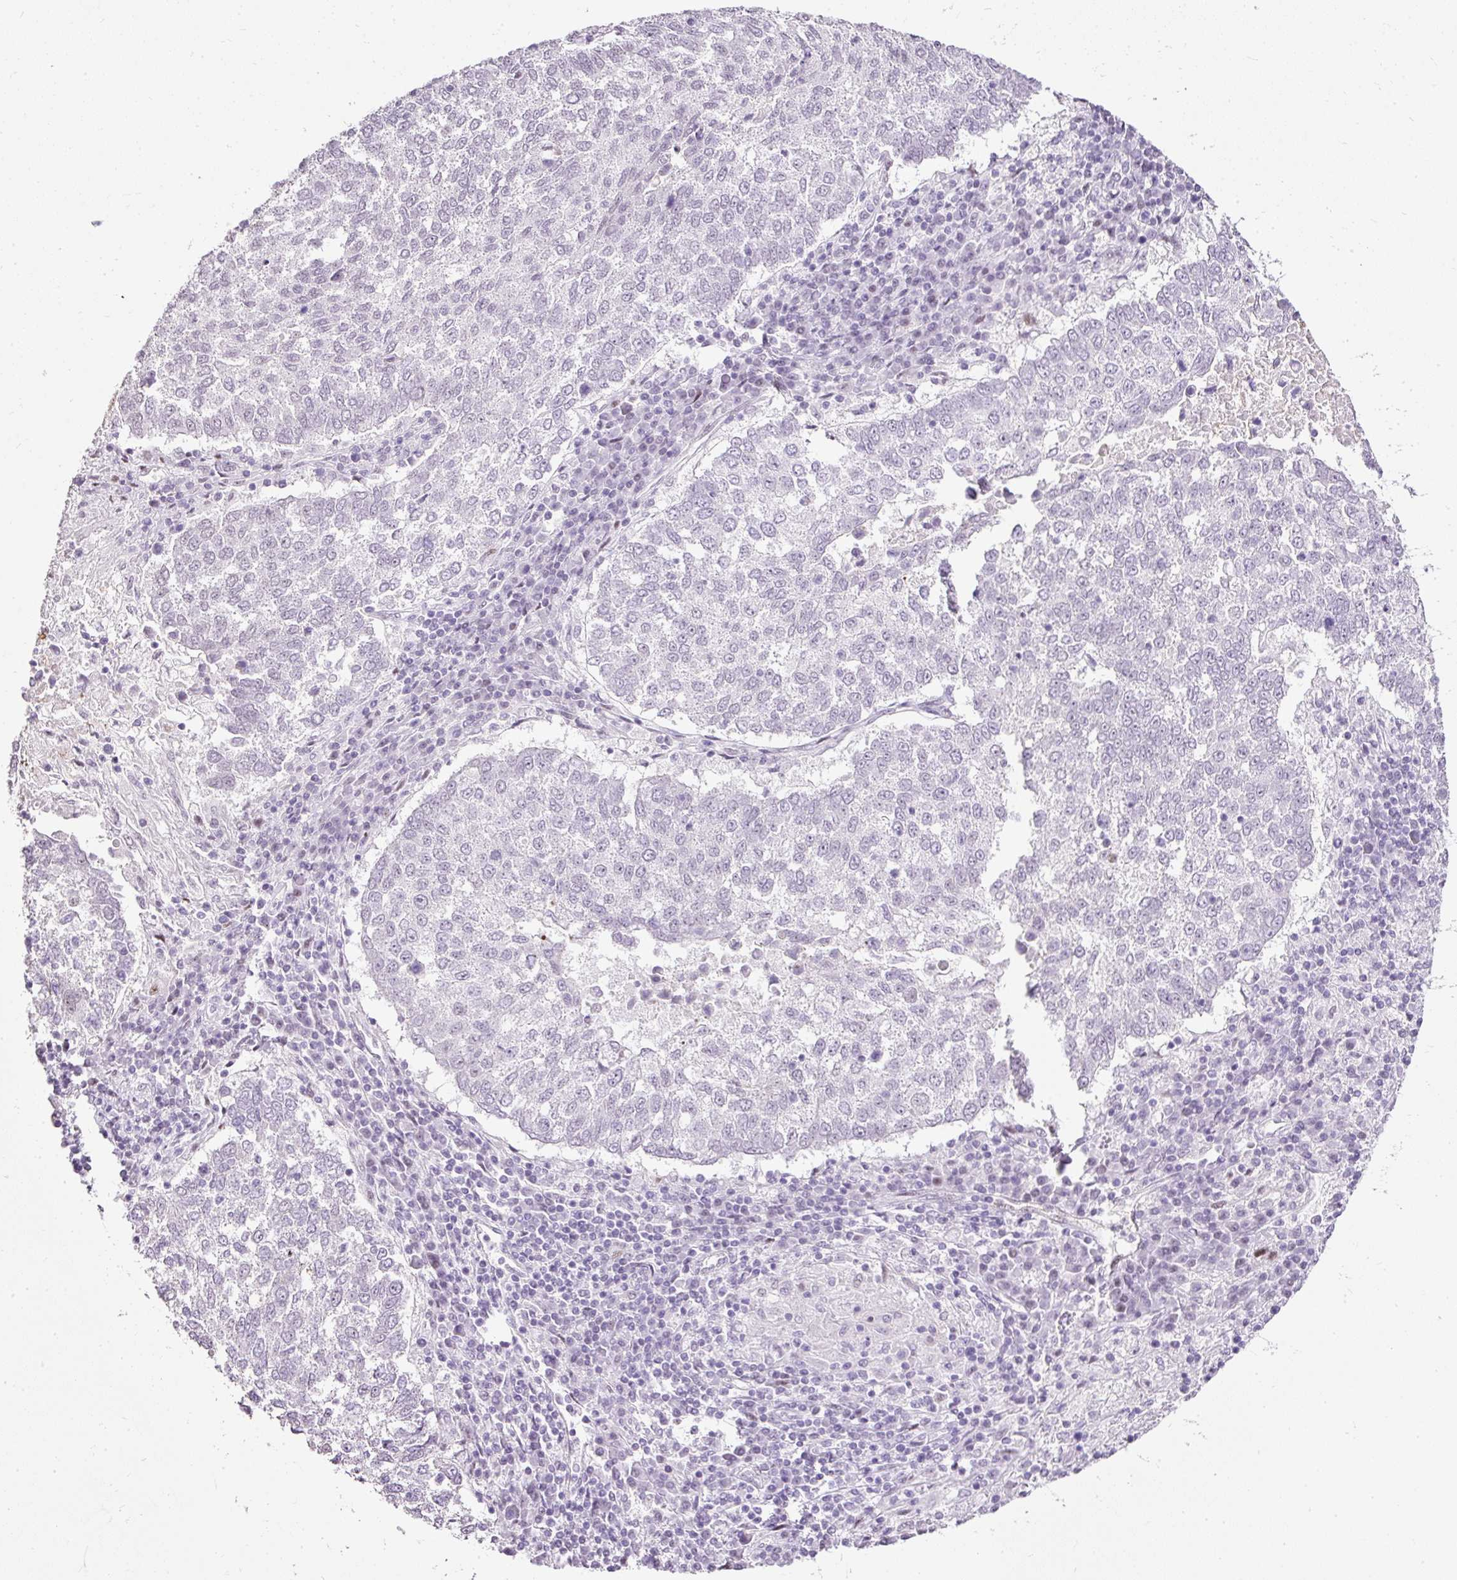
{"staining": {"intensity": "negative", "quantity": "none", "location": "none"}, "tissue": "lung cancer", "cell_type": "Tumor cells", "image_type": "cancer", "snomed": [{"axis": "morphology", "description": "Squamous cell carcinoma, NOS"}, {"axis": "topography", "description": "Lung"}], "caption": "IHC micrograph of lung squamous cell carcinoma stained for a protein (brown), which displays no expression in tumor cells.", "gene": "PDE6B", "patient": {"sex": "male", "age": 73}}